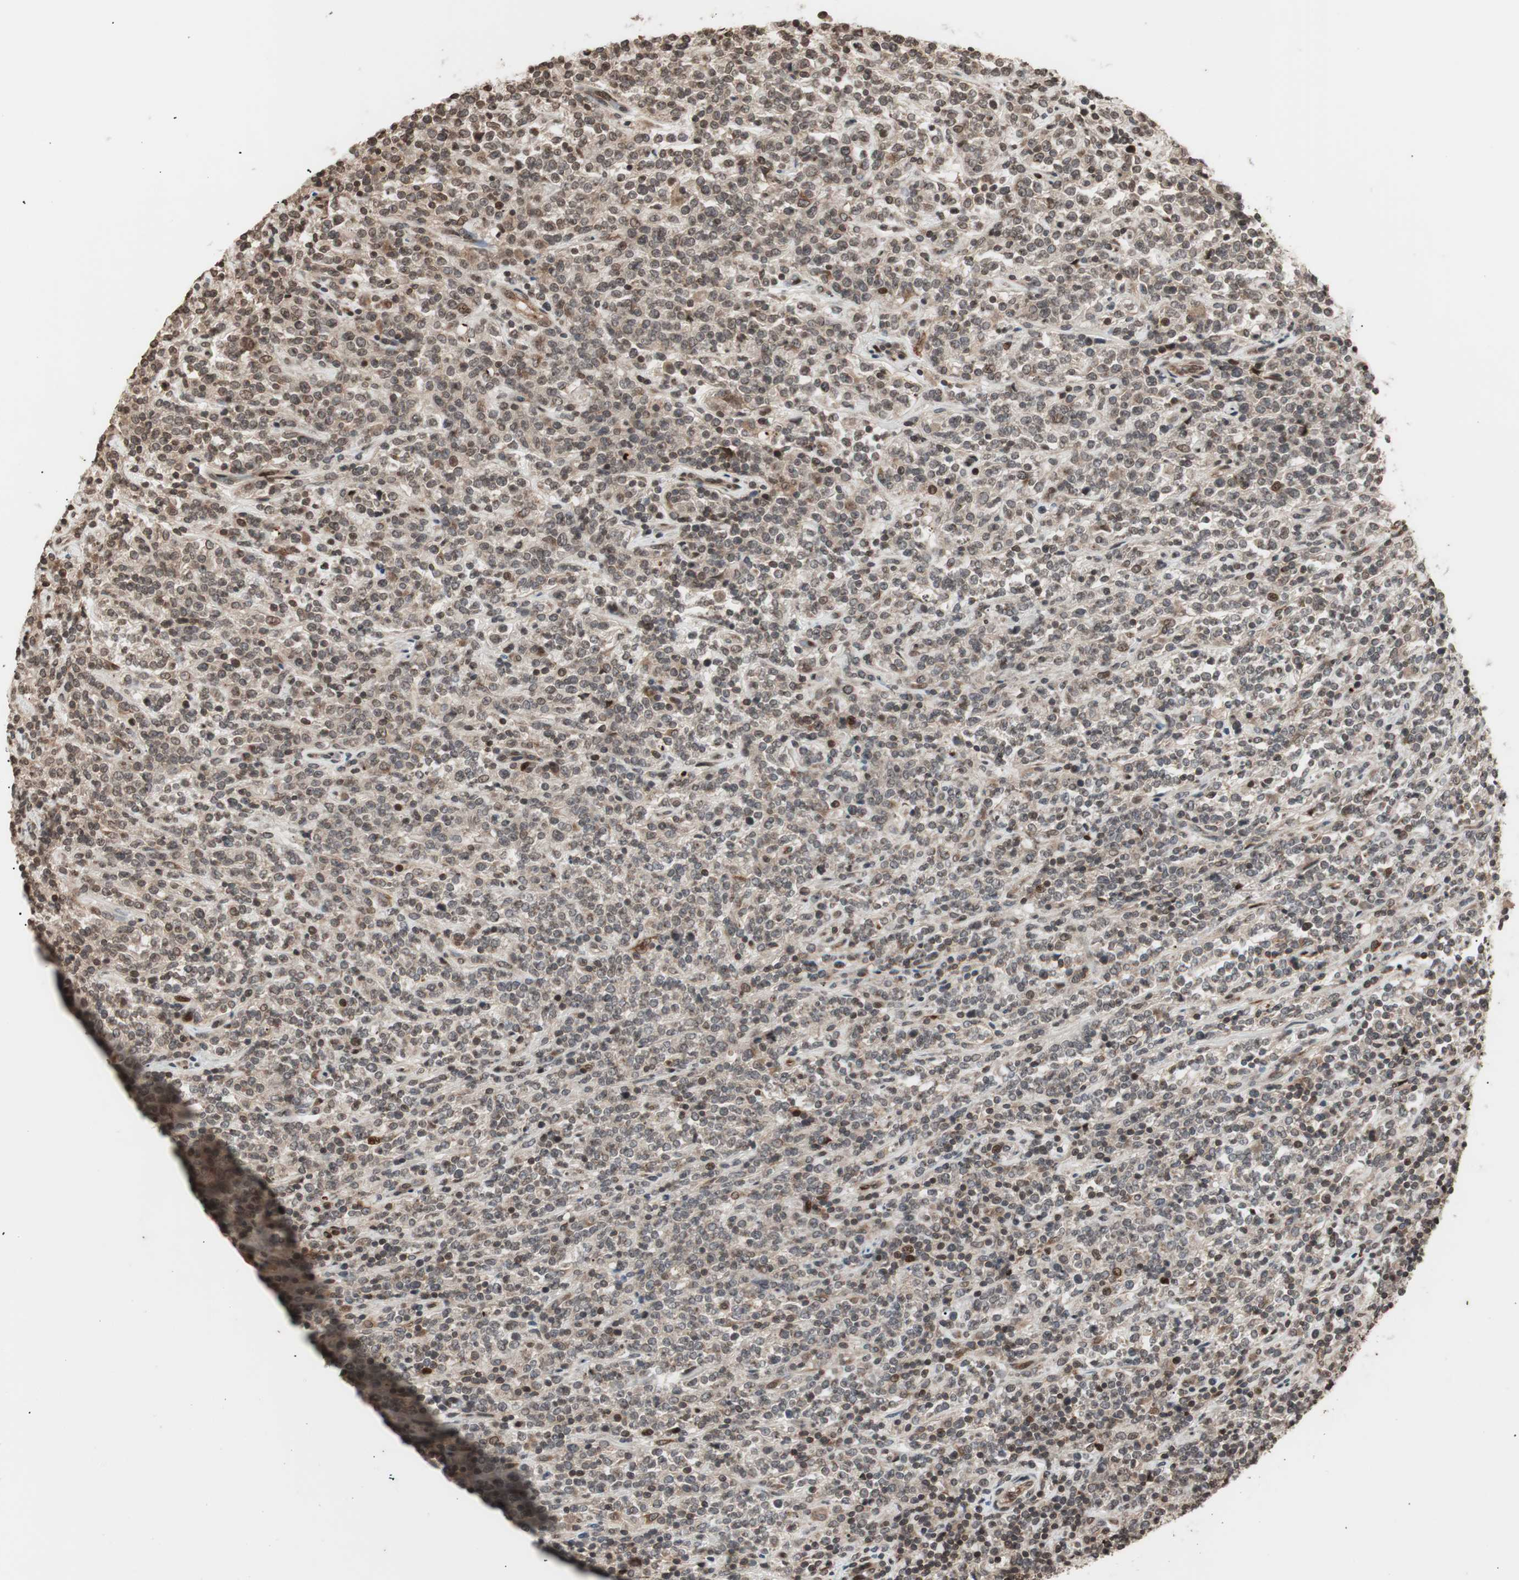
{"staining": {"intensity": "moderate", "quantity": "25%-75%", "location": "cytoplasmic/membranous"}, "tissue": "lymphoma", "cell_type": "Tumor cells", "image_type": "cancer", "snomed": [{"axis": "morphology", "description": "Malignant lymphoma, non-Hodgkin's type, High grade"}, {"axis": "topography", "description": "Soft tissue"}], "caption": "Immunohistochemistry (DAB (3,3'-diaminobenzidine)) staining of human malignant lymphoma, non-Hodgkin's type (high-grade) reveals moderate cytoplasmic/membranous protein positivity in approximately 25%-75% of tumor cells. The protein is stained brown, and the nuclei are stained in blue (DAB (3,3'-diaminobenzidine) IHC with brightfield microscopy, high magnification).", "gene": "ZFC3H1", "patient": {"sex": "male", "age": 18}}